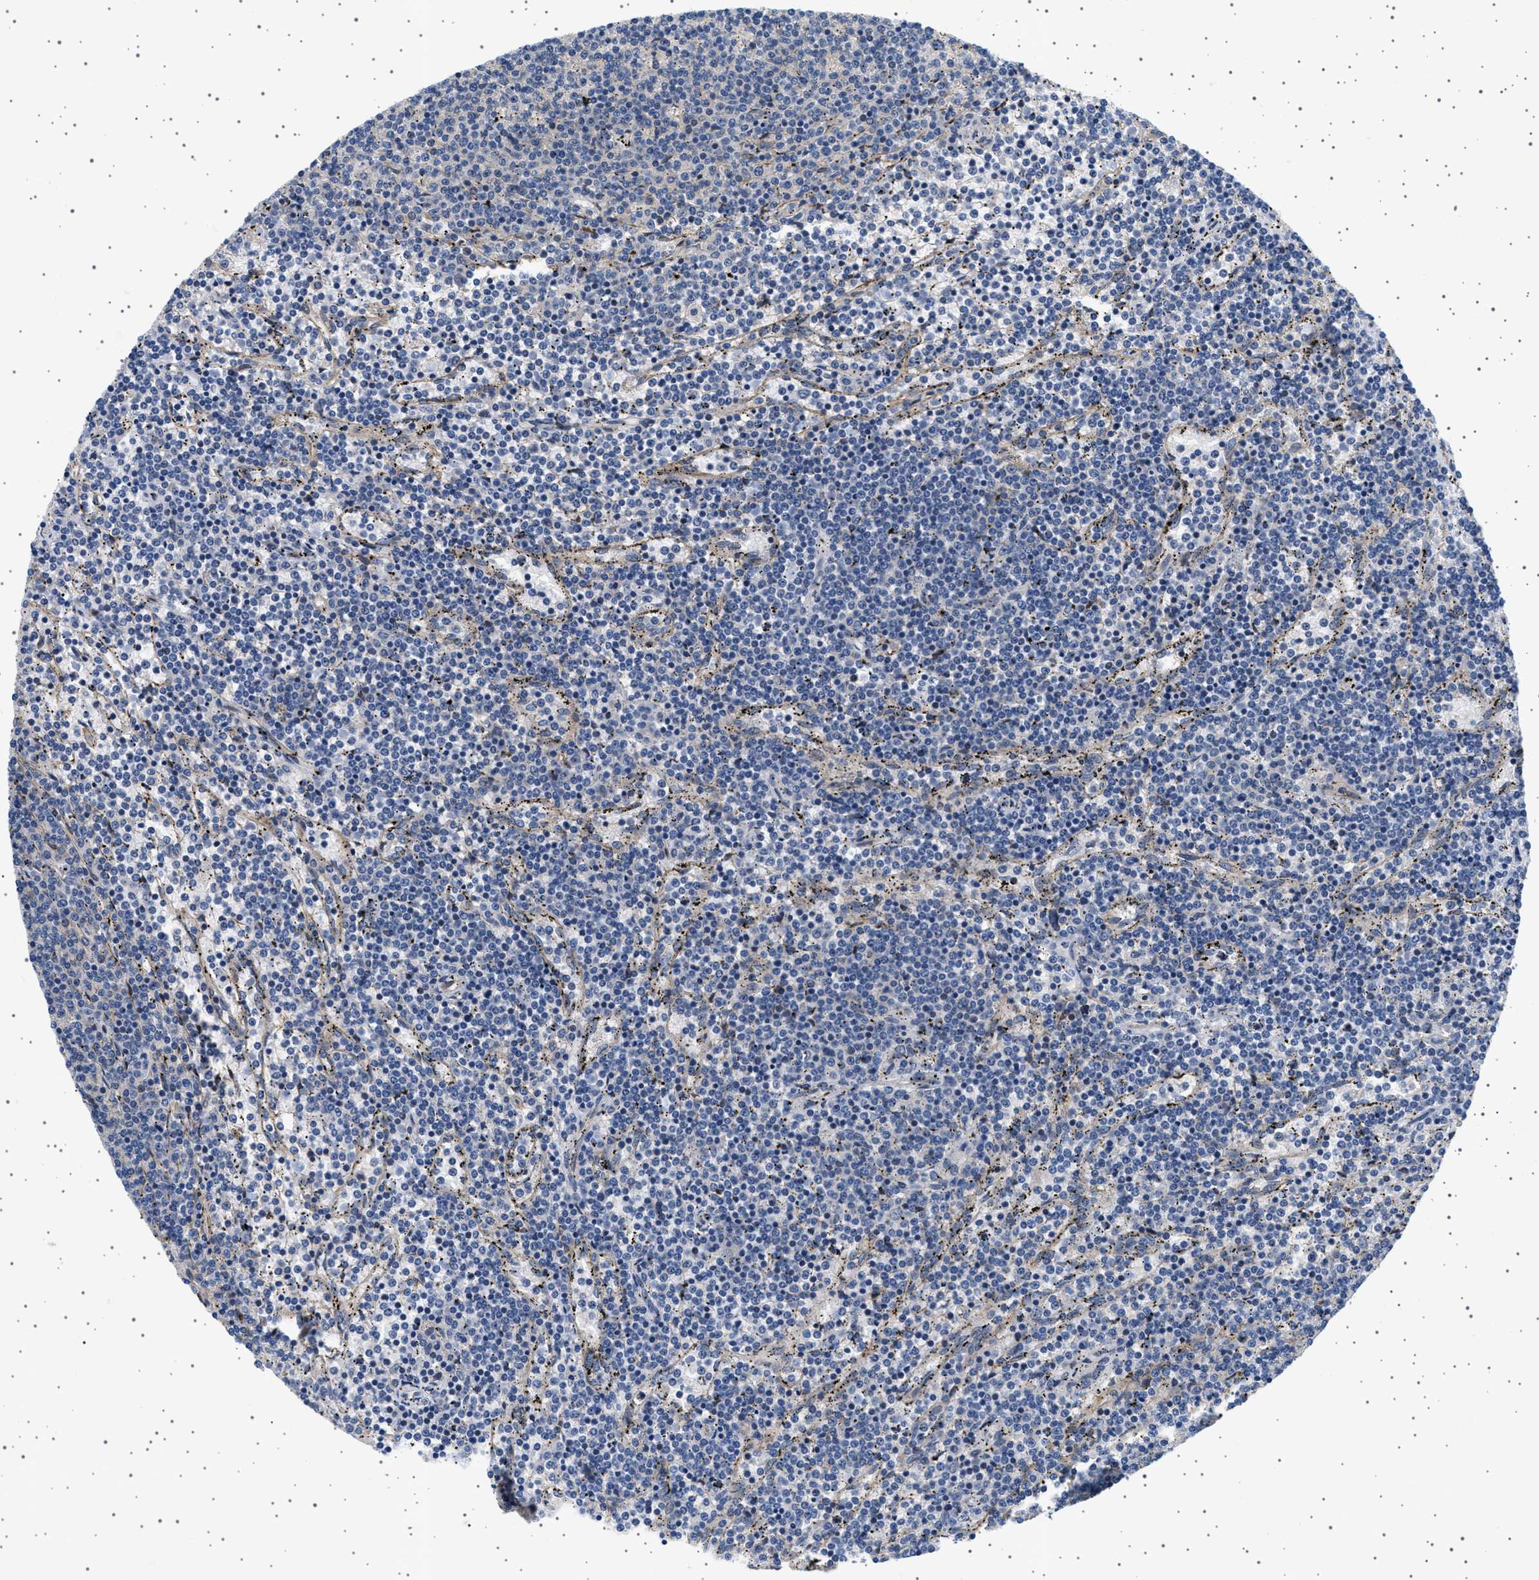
{"staining": {"intensity": "negative", "quantity": "none", "location": "none"}, "tissue": "lymphoma", "cell_type": "Tumor cells", "image_type": "cancer", "snomed": [{"axis": "morphology", "description": "Malignant lymphoma, non-Hodgkin's type, Low grade"}, {"axis": "topography", "description": "Spleen"}], "caption": "An IHC micrograph of lymphoma is shown. There is no staining in tumor cells of lymphoma.", "gene": "PLPP6", "patient": {"sex": "female", "age": 50}}